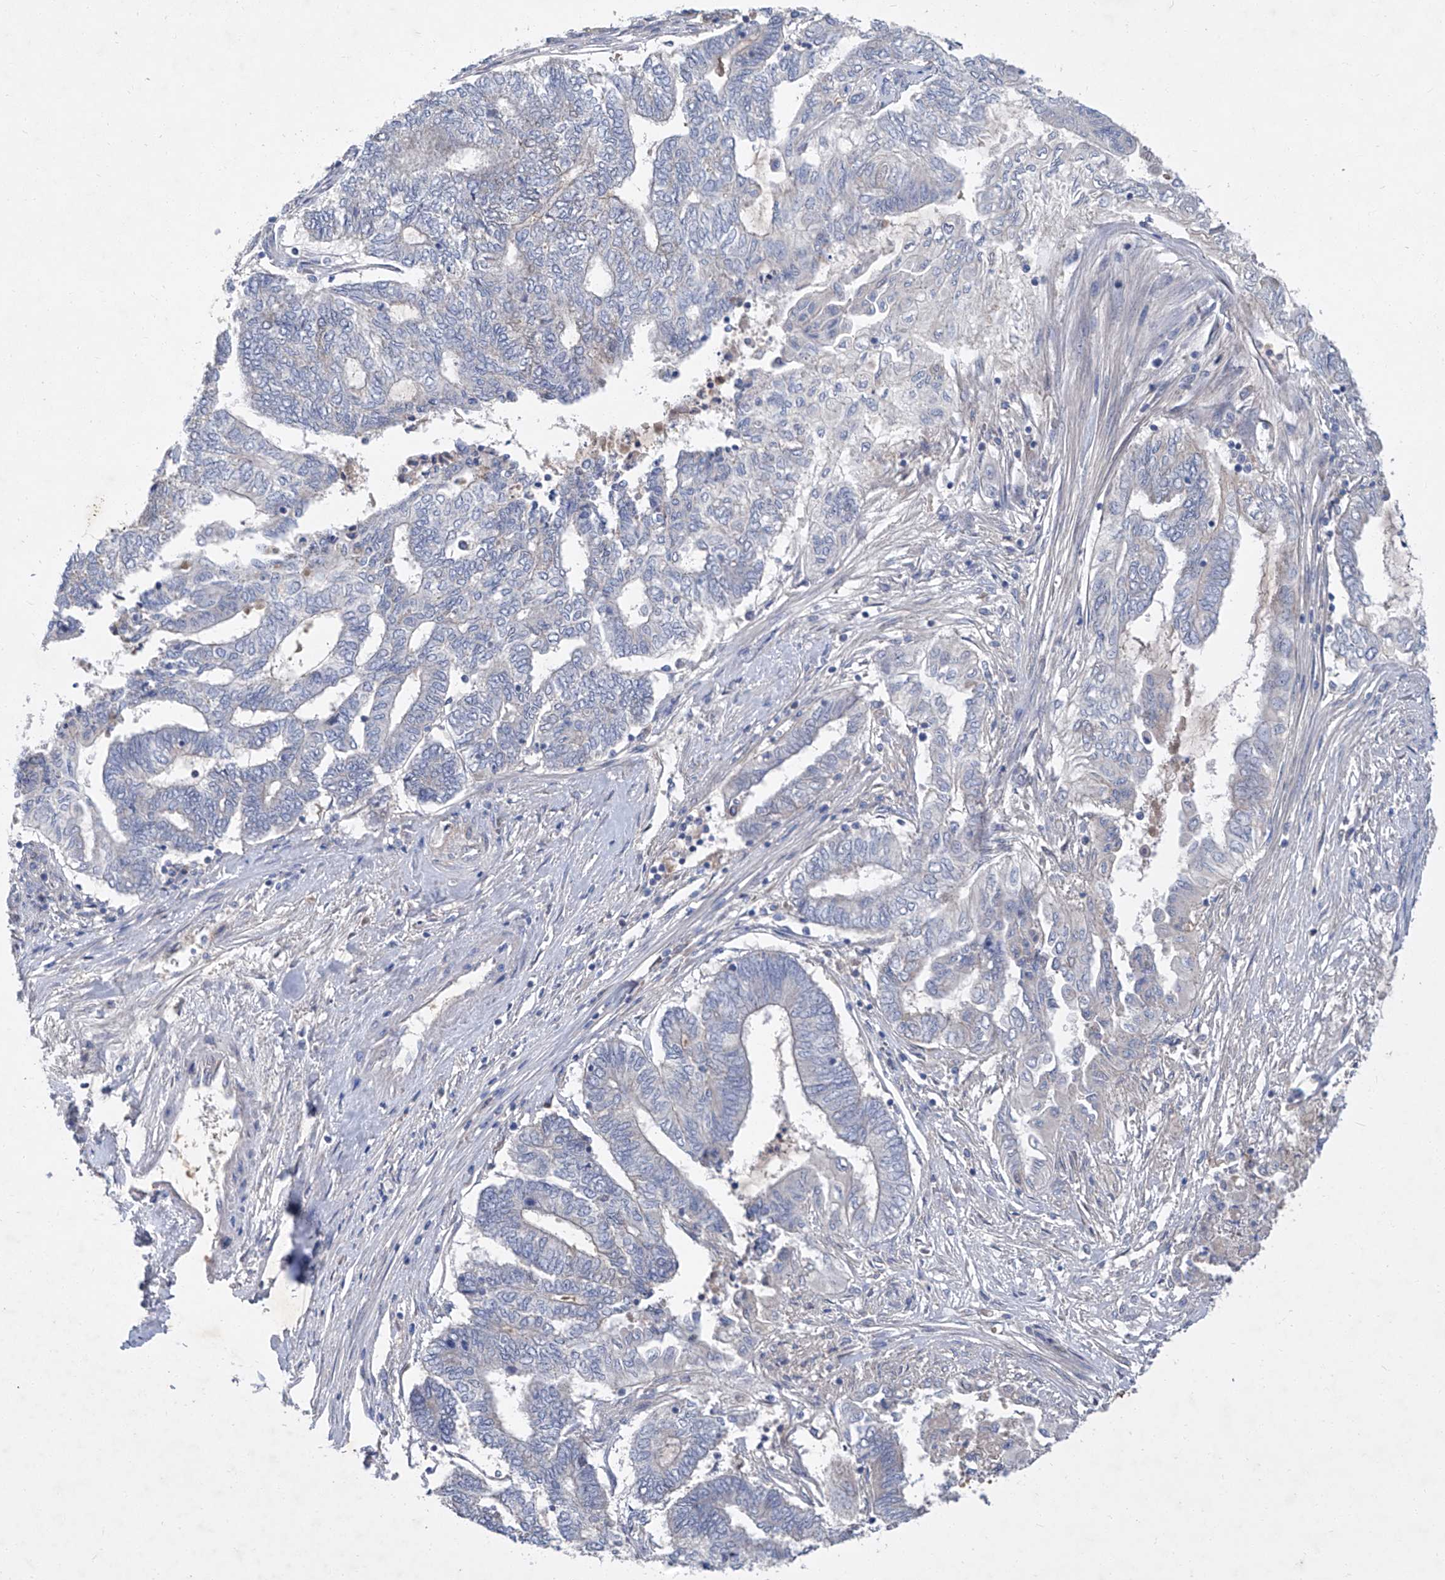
{"staining": {"intensity": "negative", "quantity": "none", "location": "none"}, "tissue": "endometrial cancer", "cell_type": "Tumor cells", "image_type": "cancer", "snomed": [{"axis": "morphology", "description": "Adenocarcinoma, NOS"}, {"axis": "topography", "description": "Uterus"}, {"axis": "topography", "description": "Endometrium"}], "caption": "Immunohistochemical staining of human endometrial cancer (adenocarcinoma) shows no significant expression in tumor cells. (DAB immunohistochemistry (IHC) with hematoxylin counter stain).", "gene": "SBK2", "patient": {"sex": "female", "age": 70}}